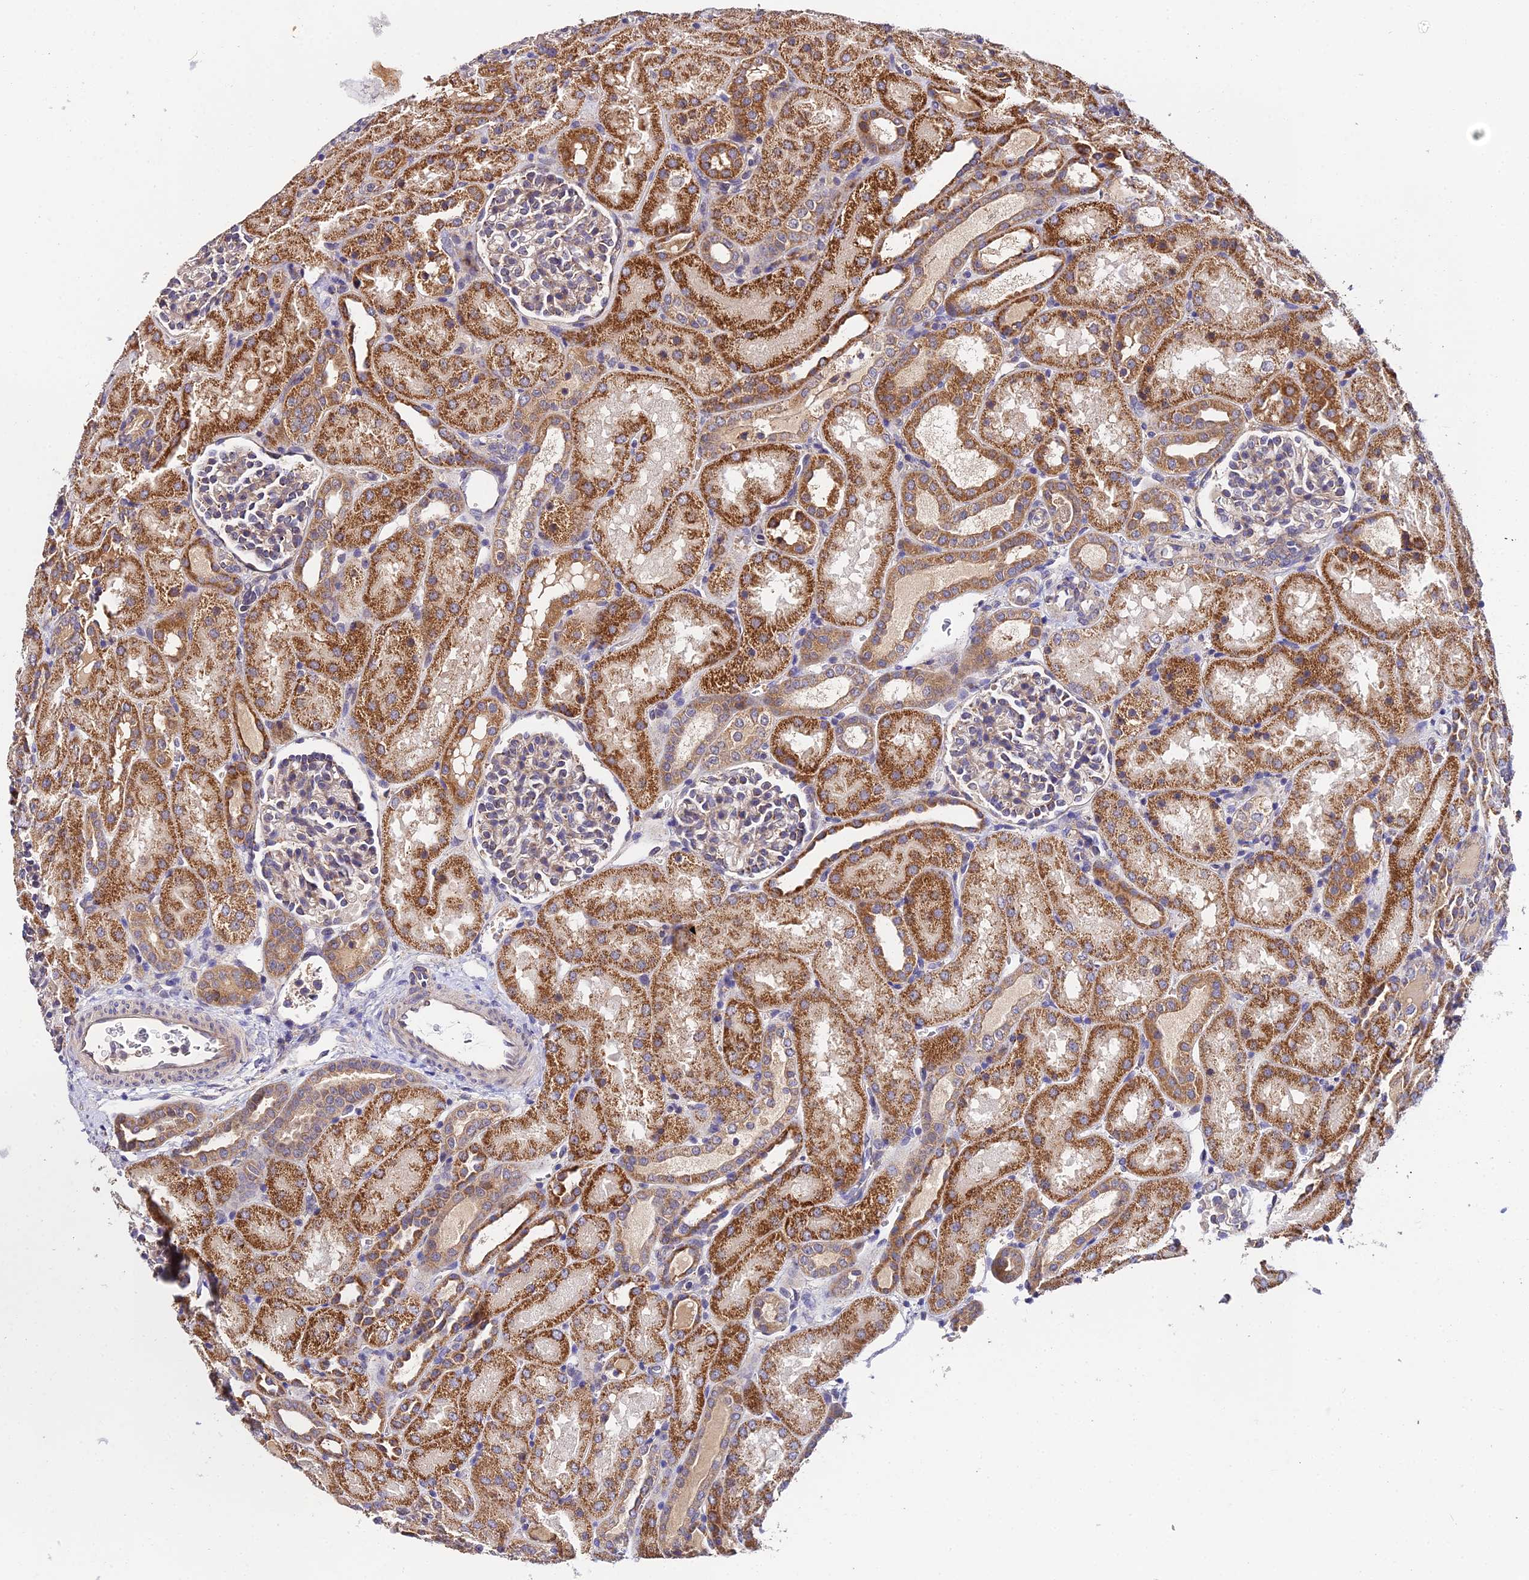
{"staining": {"intensity": "moderate", "quantity": "<25%", "location": "cytoplasmic/membranous"}, "tissue": "kidney", "cell_type": "Cells in glomeruli", "image_type": "normal", "snomed": [{"axis": "morphology", "description": "Normal tissue, NOS"}, {"axis": "topography", "description": "Kidney"}], "caption": "This is an image of immunohistochemistry (IHC) staining of benign kidney, which shows moderate staining in the cytoplasmic/membranous of cells in glomeruli.", "gene": "ZBED8", "patient": {"sex": "male", "age": 1}}